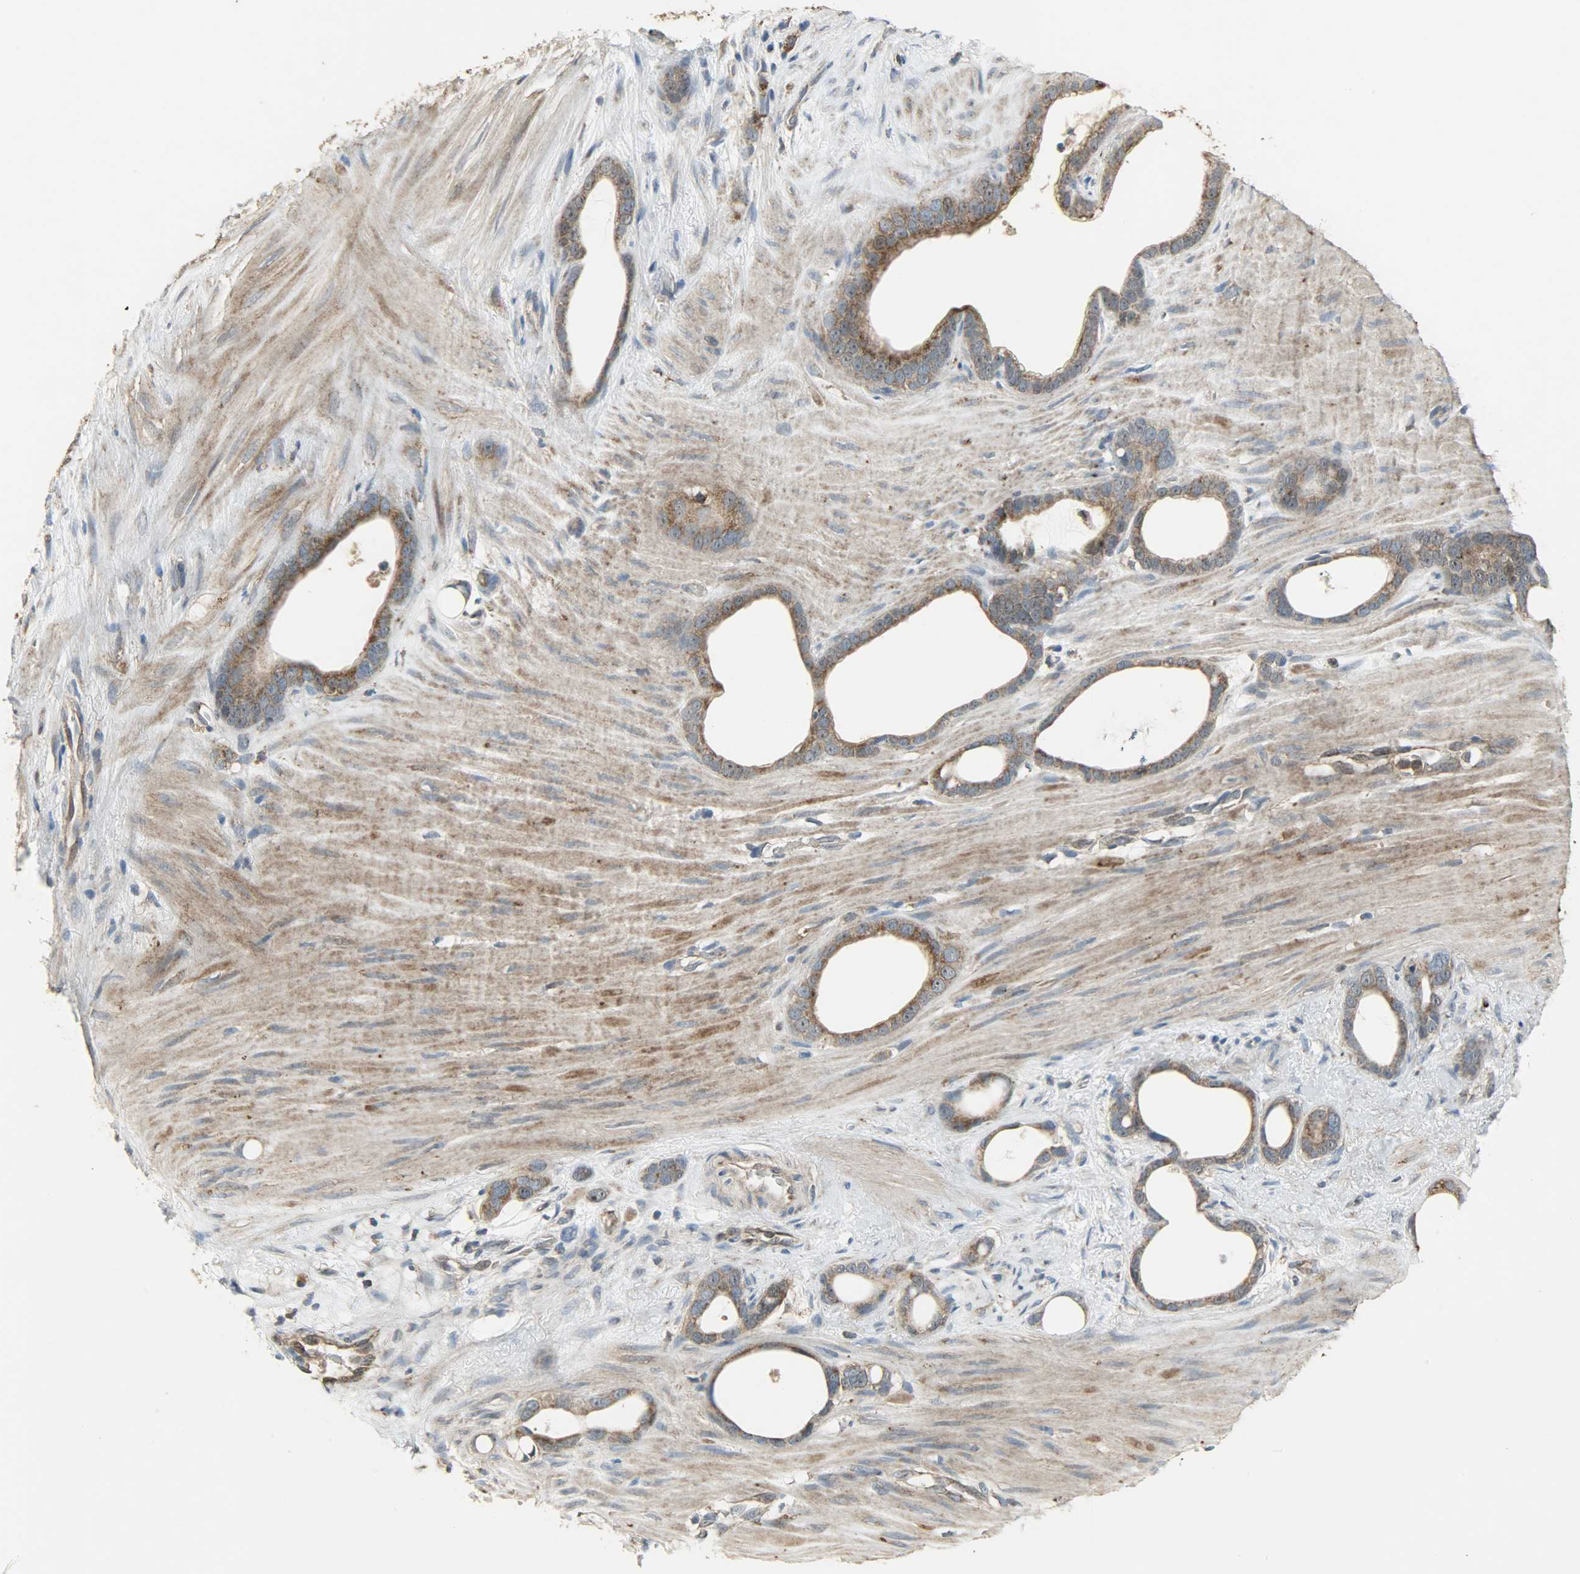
{"staining": {"intensity": "strong", "quantity": ">75%", "location": "cytoplasmic/membranous"}, "tissue": "stomach cancer", "cell_type": "Tumor cells", "image_type": "cancer", "snomed": [{"axis": "morphology", "description": "Adenocarcinoma, NOS"}, {"axis": "topography", "description": "Stomach"}], "caption": "Adenocarcinoma (stomach) stained for a protein exhibits strong cytoplasmic/membranous positivity in tumor cells.", "gene": "AMT", "patient": {"sex": "female", "age": 75}}